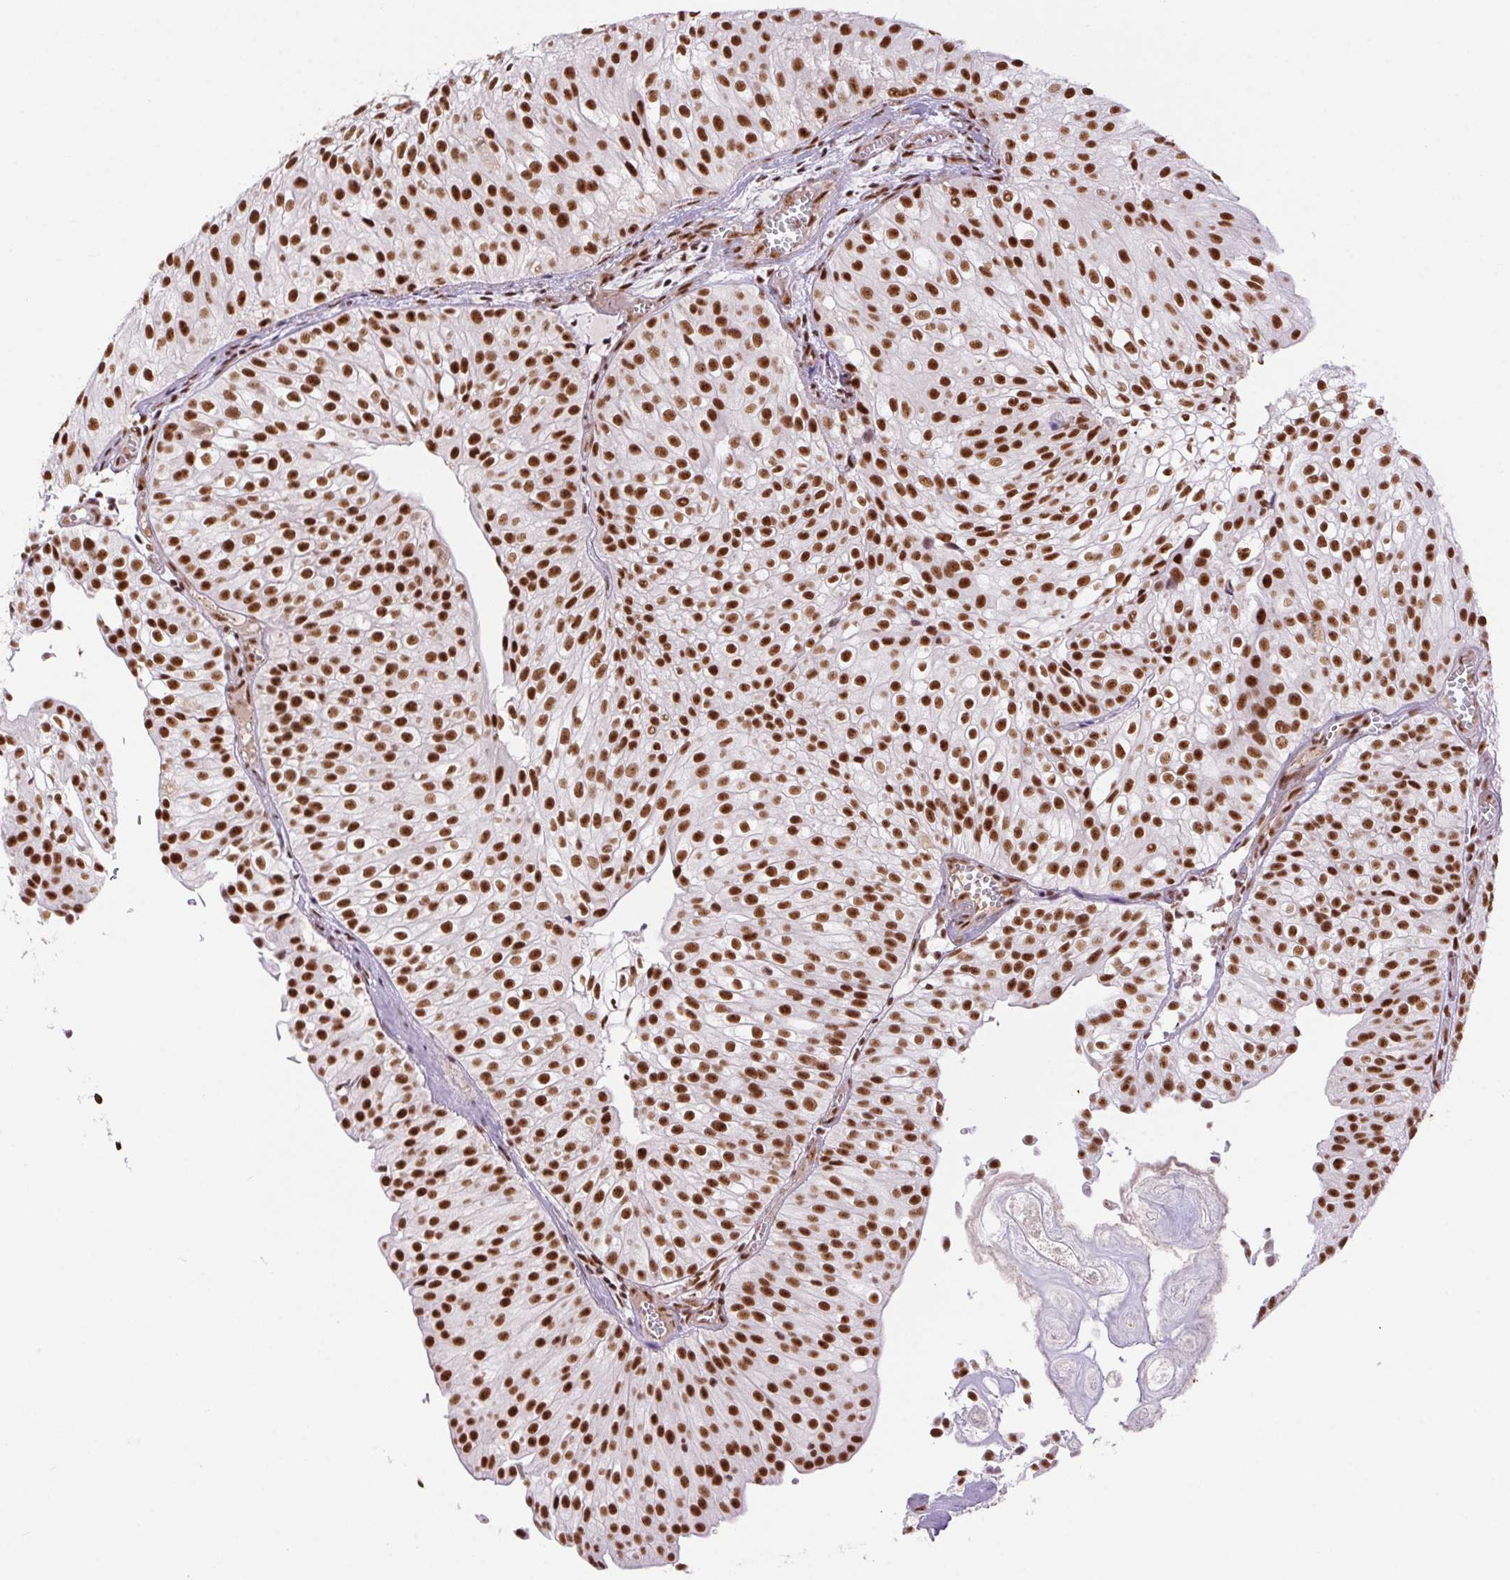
{"staining": {"intensity": "strong", "quantity": ">75%", "location": "nuclear"}, "tissue": "urothelial cancer", "cell_type": "Tumor cells", "image_type": "cancer", "snomed": [{"axis": "morphology", "description": "Urothelial carcinoma, Low grade"}, {"axis": "topography", "description": "Urinary bladder"}], "caption": "This is an image of immunohistochemistry (IHC) staining of urothelial cancer, which shows strong staining in the nuclear of tumor cells.", "gene": "DDX17", "patient": {"sex": "male", "age": 70}}